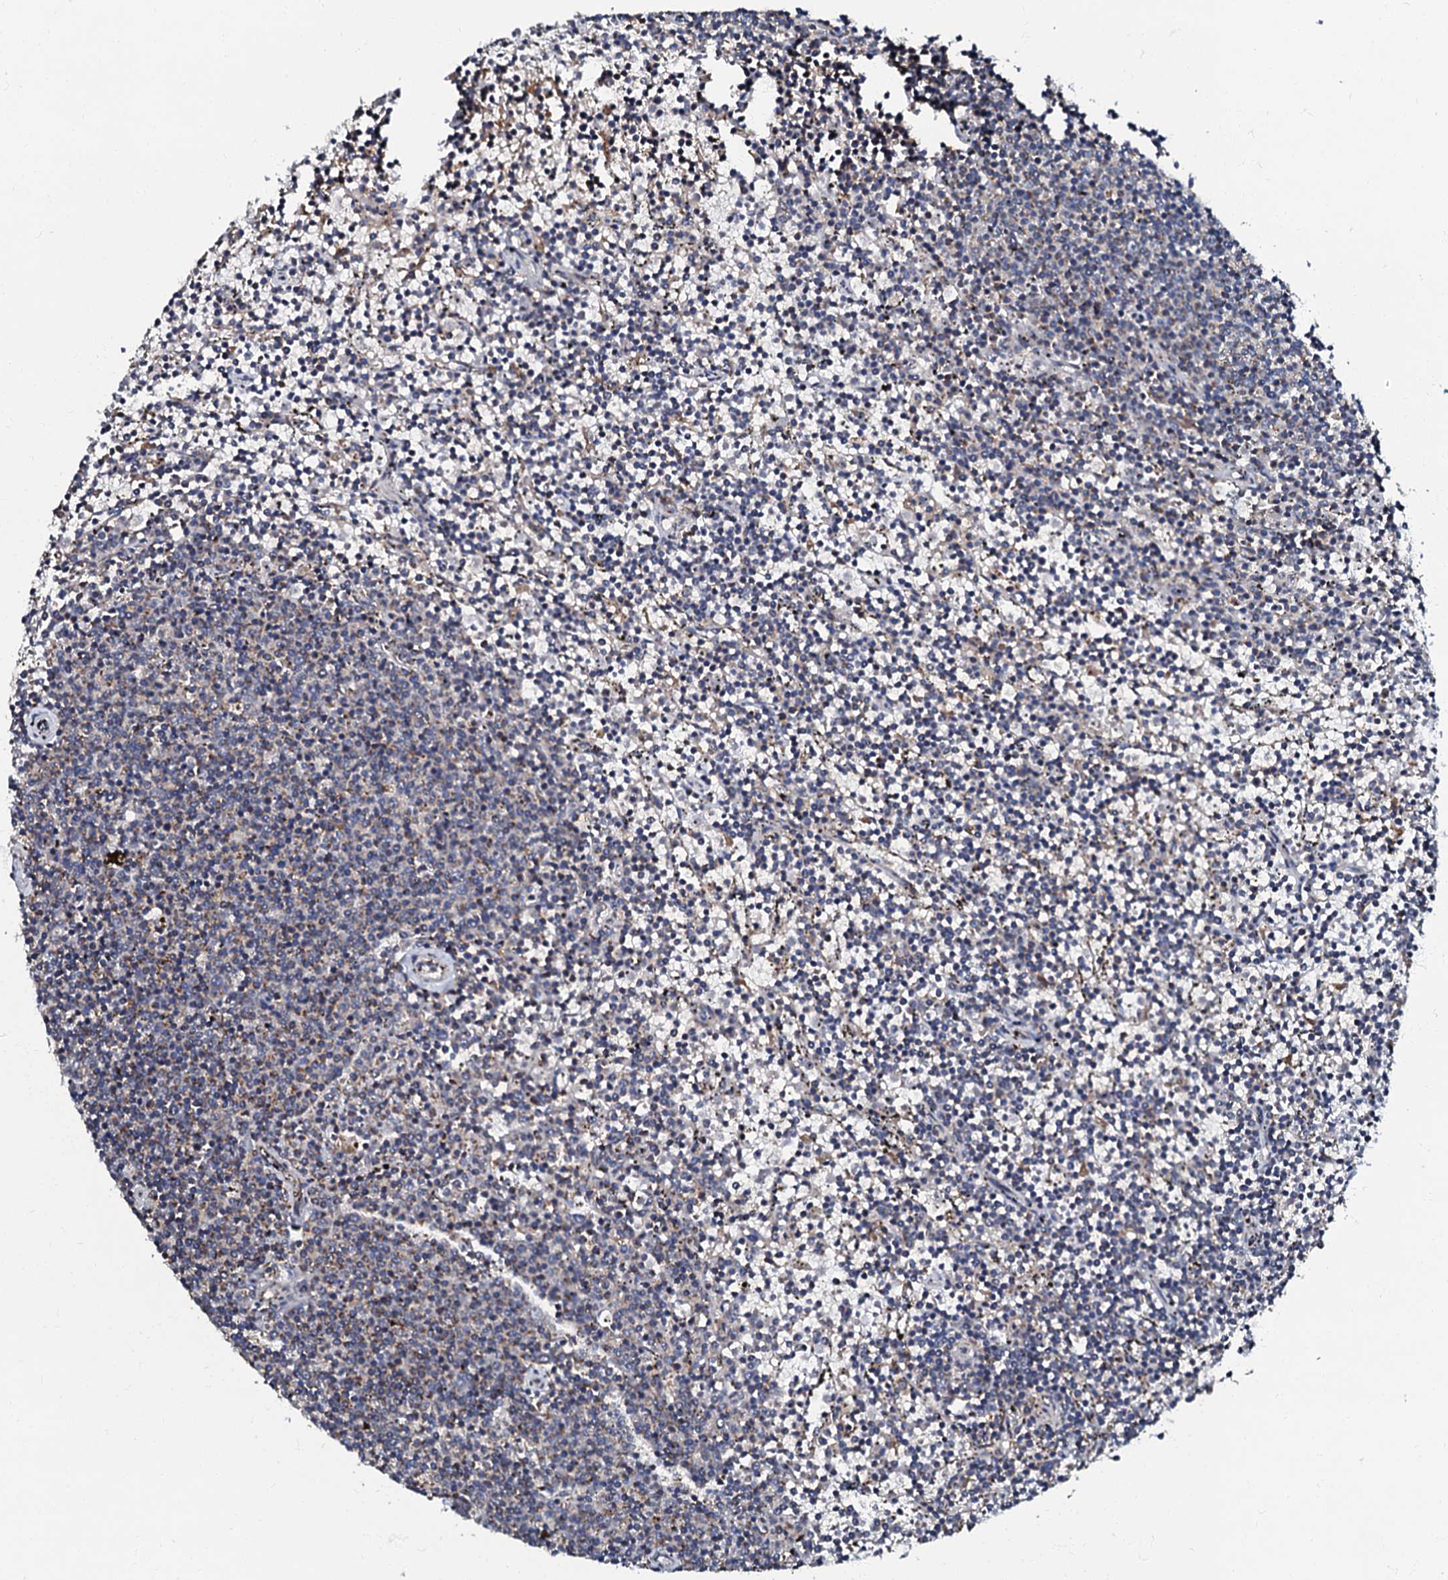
{"staining": {"intensity": "weak", "quantity": "<25%", "location": "cytoplasmic/membranous"}, "tissue": "lymphoma", "cell_type": "Tumor cells", "image_type": "cancer", "snomed": [{"axis": "morphology", "description": "Malignant lymphoma, non-Hodgkin's type, Low grade"}, {"axis": "topography", "description": "Spleen"}], "caption": "The IHC micrograph has no significant expression in tumor cells of malignant lymphoma, non-Hodgkin's type (low-grade) tissue. (DAB (3,3'-diaminobenzidine) immunohistochemistry, high magnification).", "gene": "NDUFA12", "patient": {"sex": "female", "age": 50}}